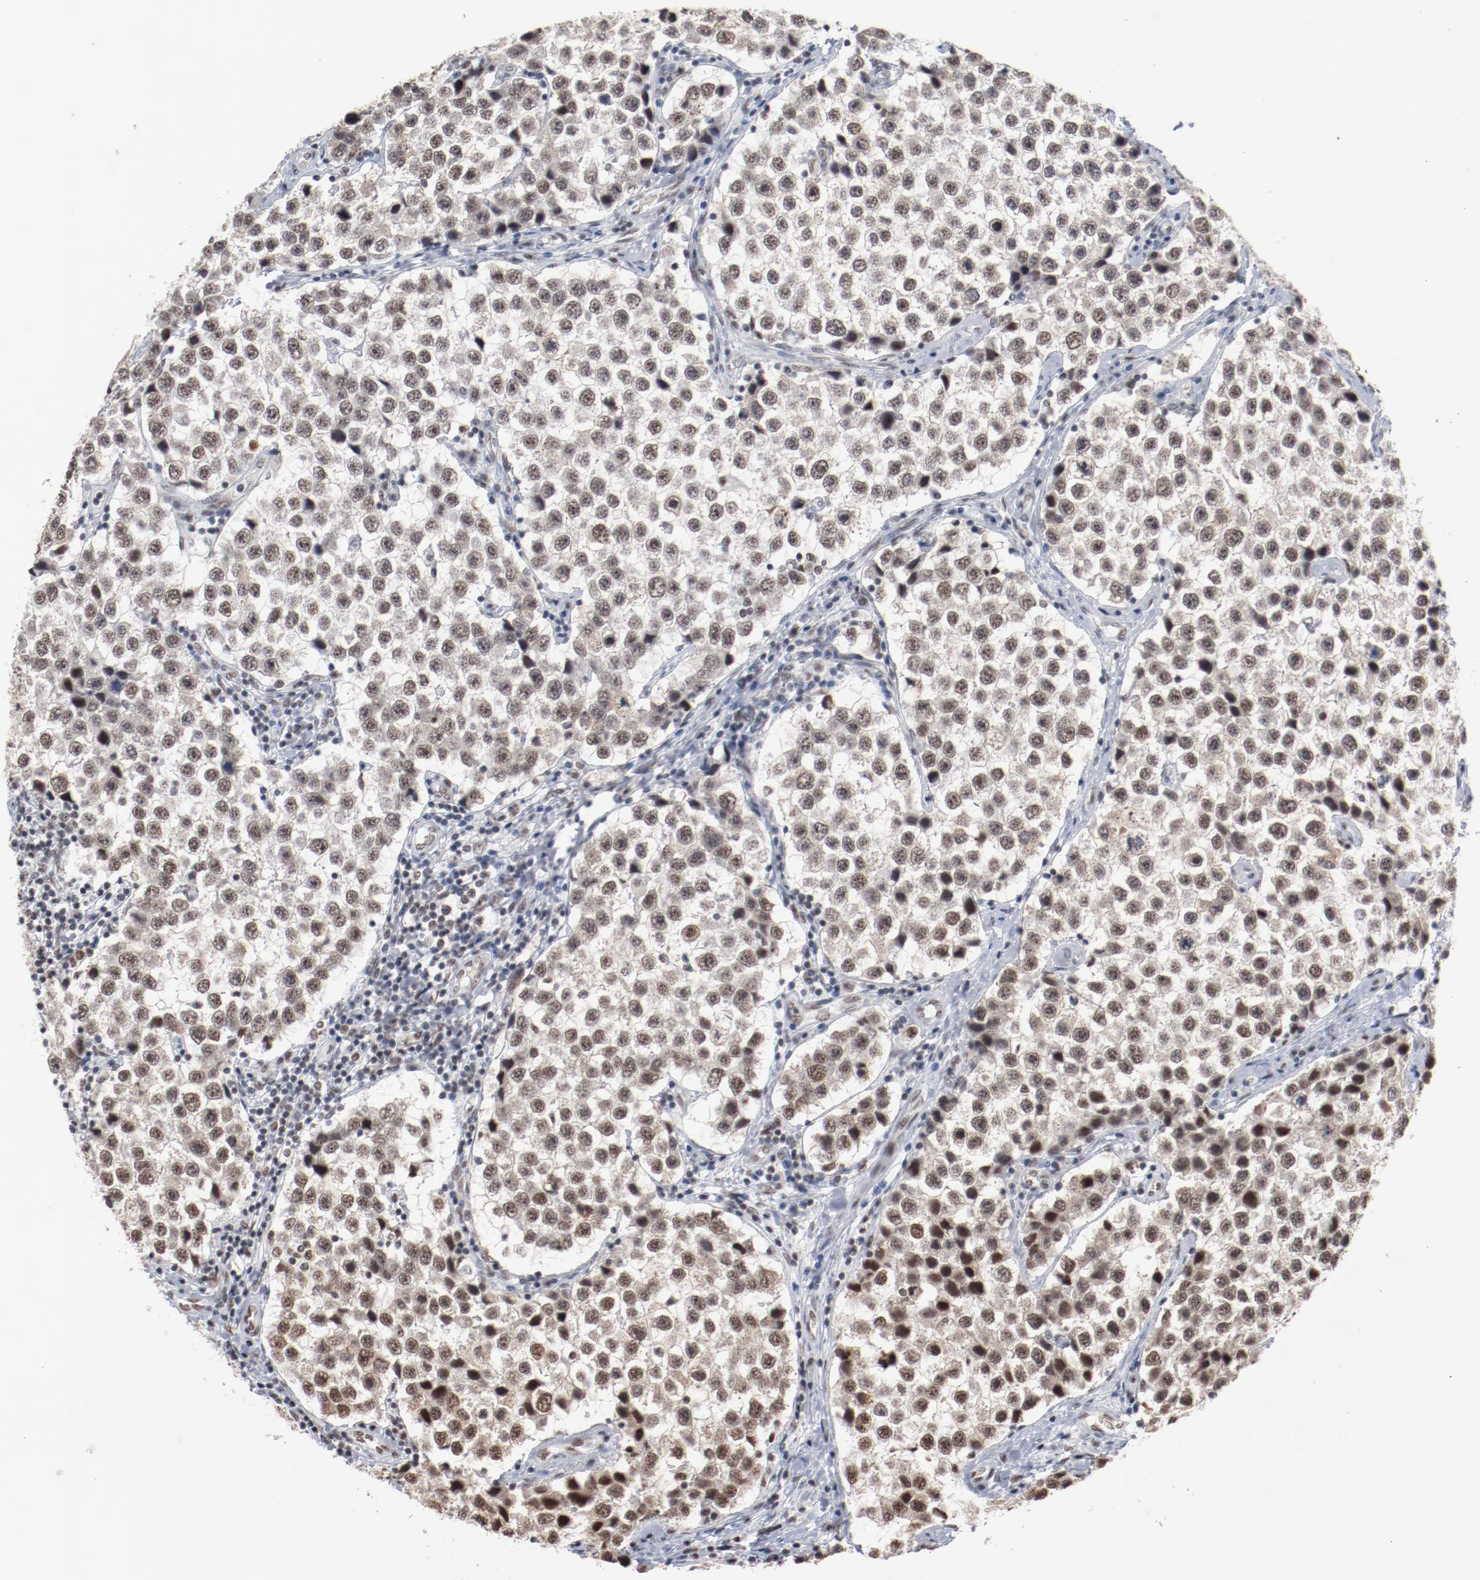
{"staining": {"intensity": "strong", "quantity": ">75%", "location": "cytoplasmic/membranous,nuclear"}, "tissue": "testis cancer", "cell_type": "Tumor cells", "image_type": "cancer", "snomed": [{"axis": "morphology", "description": "Seminoma, NOS"}, {"axis": "topography", "description": "Testis"}], "caption": "Testis seminoma tissue reveals strong cytoplasmic/membranous and nuclear positivity in approximately >75% of tumor cells, visualized by immunohistochemistry.", "gene": "BUB3", "patient": {"sex": "male", "age": 39}}